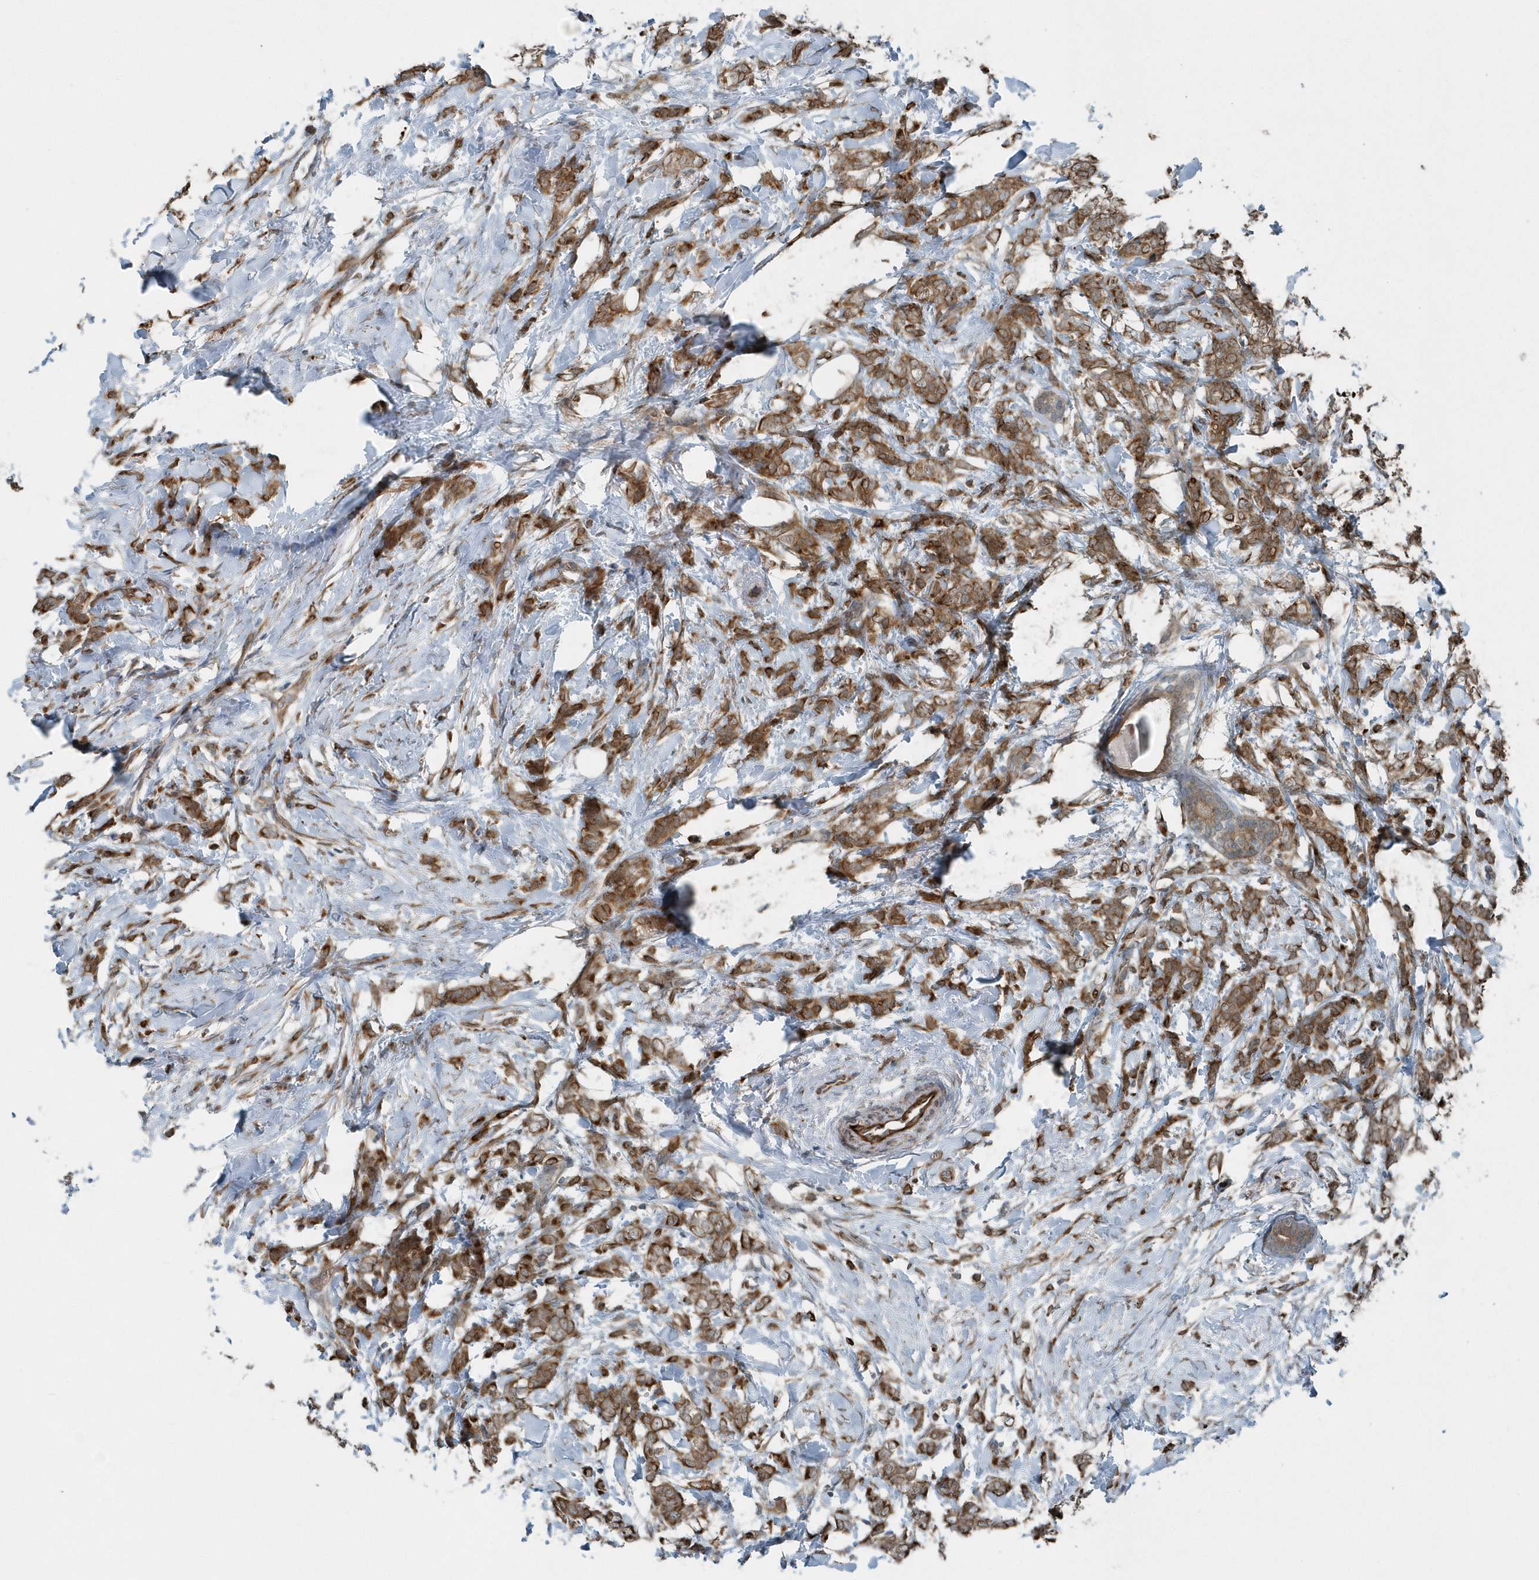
{"staining": {"intensity": "moderate", "quantity": ">75%", "location": "cytoplasmic/membranous"}, "tissue": "breast cancer", "cell_type": "Tumor cells", "image_type": "cancer", "snomed": [{"axis": "morphology", "description": "Lobular carcinoma, in situ"}, {"axis": "morphology", "description": "Lobular carcinoma"}, {"axis": "topography", "description": "Breast"}], "caption": "A histopathology image of human breast cancer (lobular carcinoma in situ) stained for a protein exhibits moderate cytoplasmic/membranous brown staining in tumor cells. Nuclei are stained in blue.", "gene": "GCC2", "patient": {"sex": "female", "age": 41}}